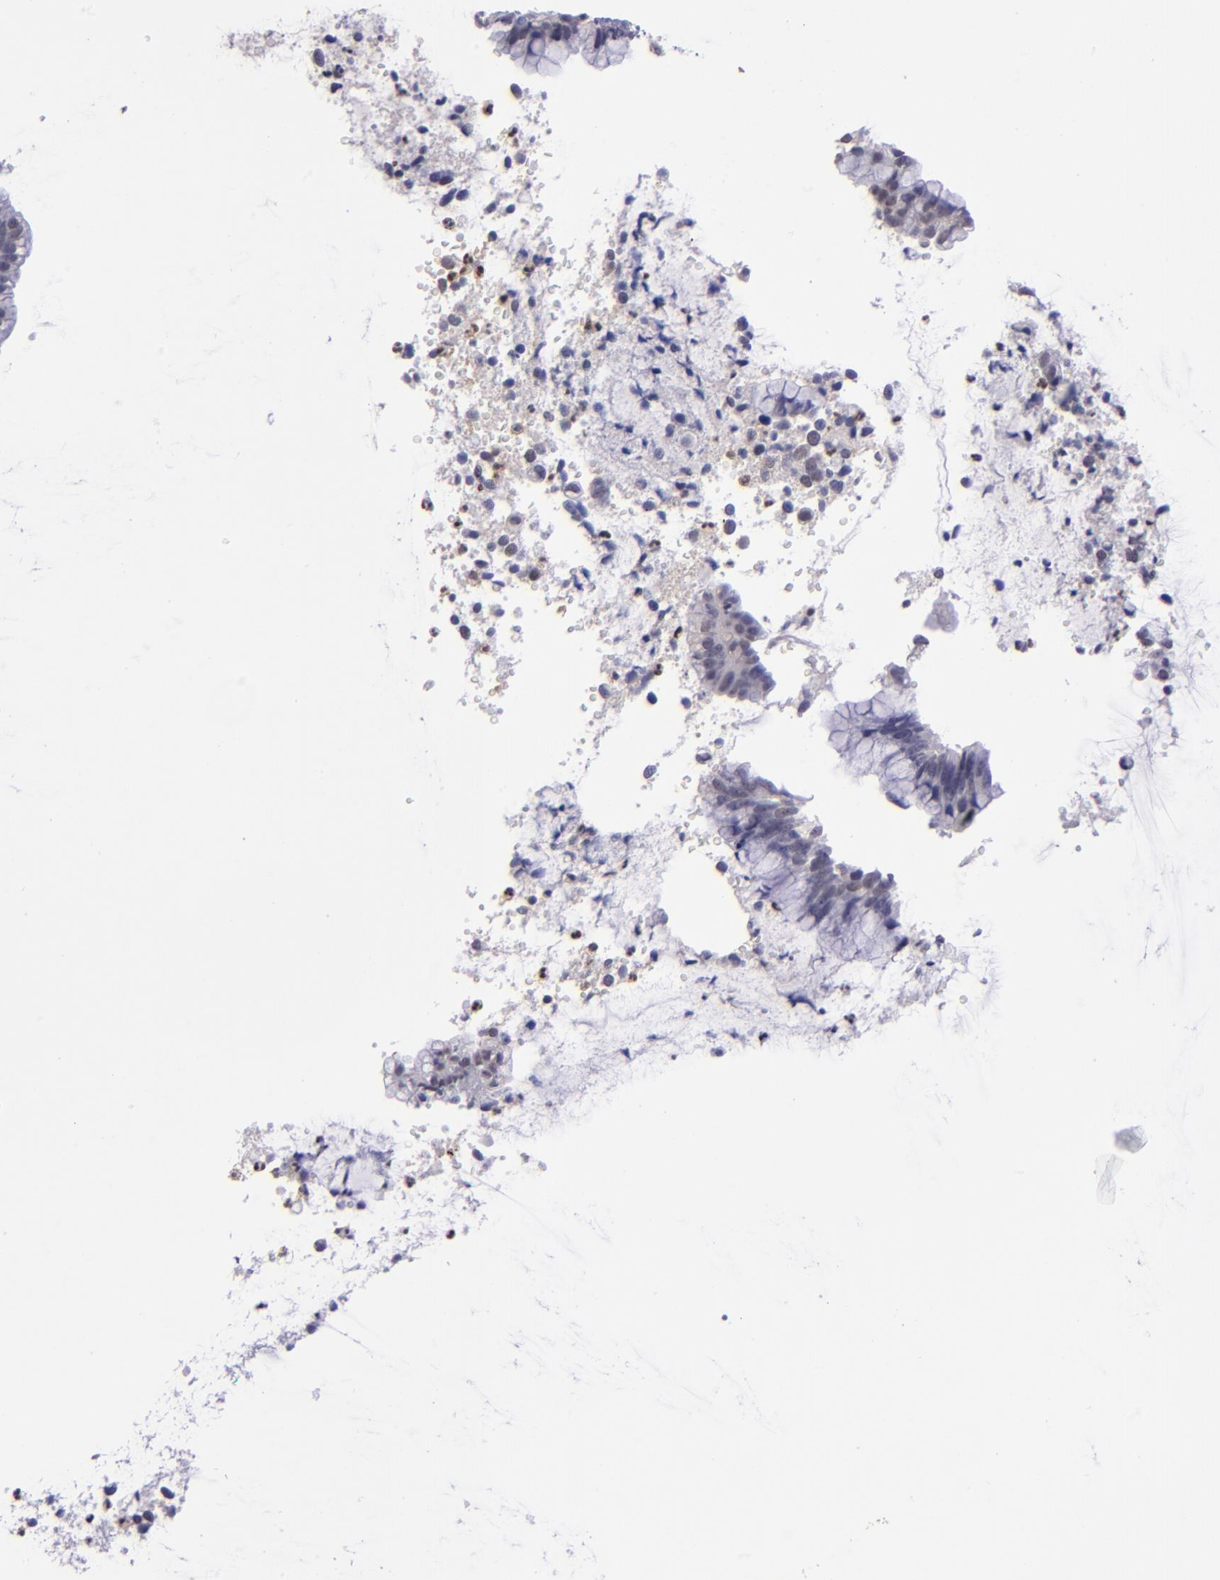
{"staining": {"intensity": "negative", "quantity": "none", "location": "none"}, "tissue": "cervical cancer", "cell_type": "Tumor cells", "image_type": "cancer", "snomed": [{"axis": "morphology", "description": "Adenocarcinoma, NOS"}, {"axis": "topography", "description": "Cervix"}], "caption": "There is no significant positivity in tumor cells of cervical adenocarcinoma.", "gene": "CEBPE", "patient": {"sex": "female", "age": 44}}